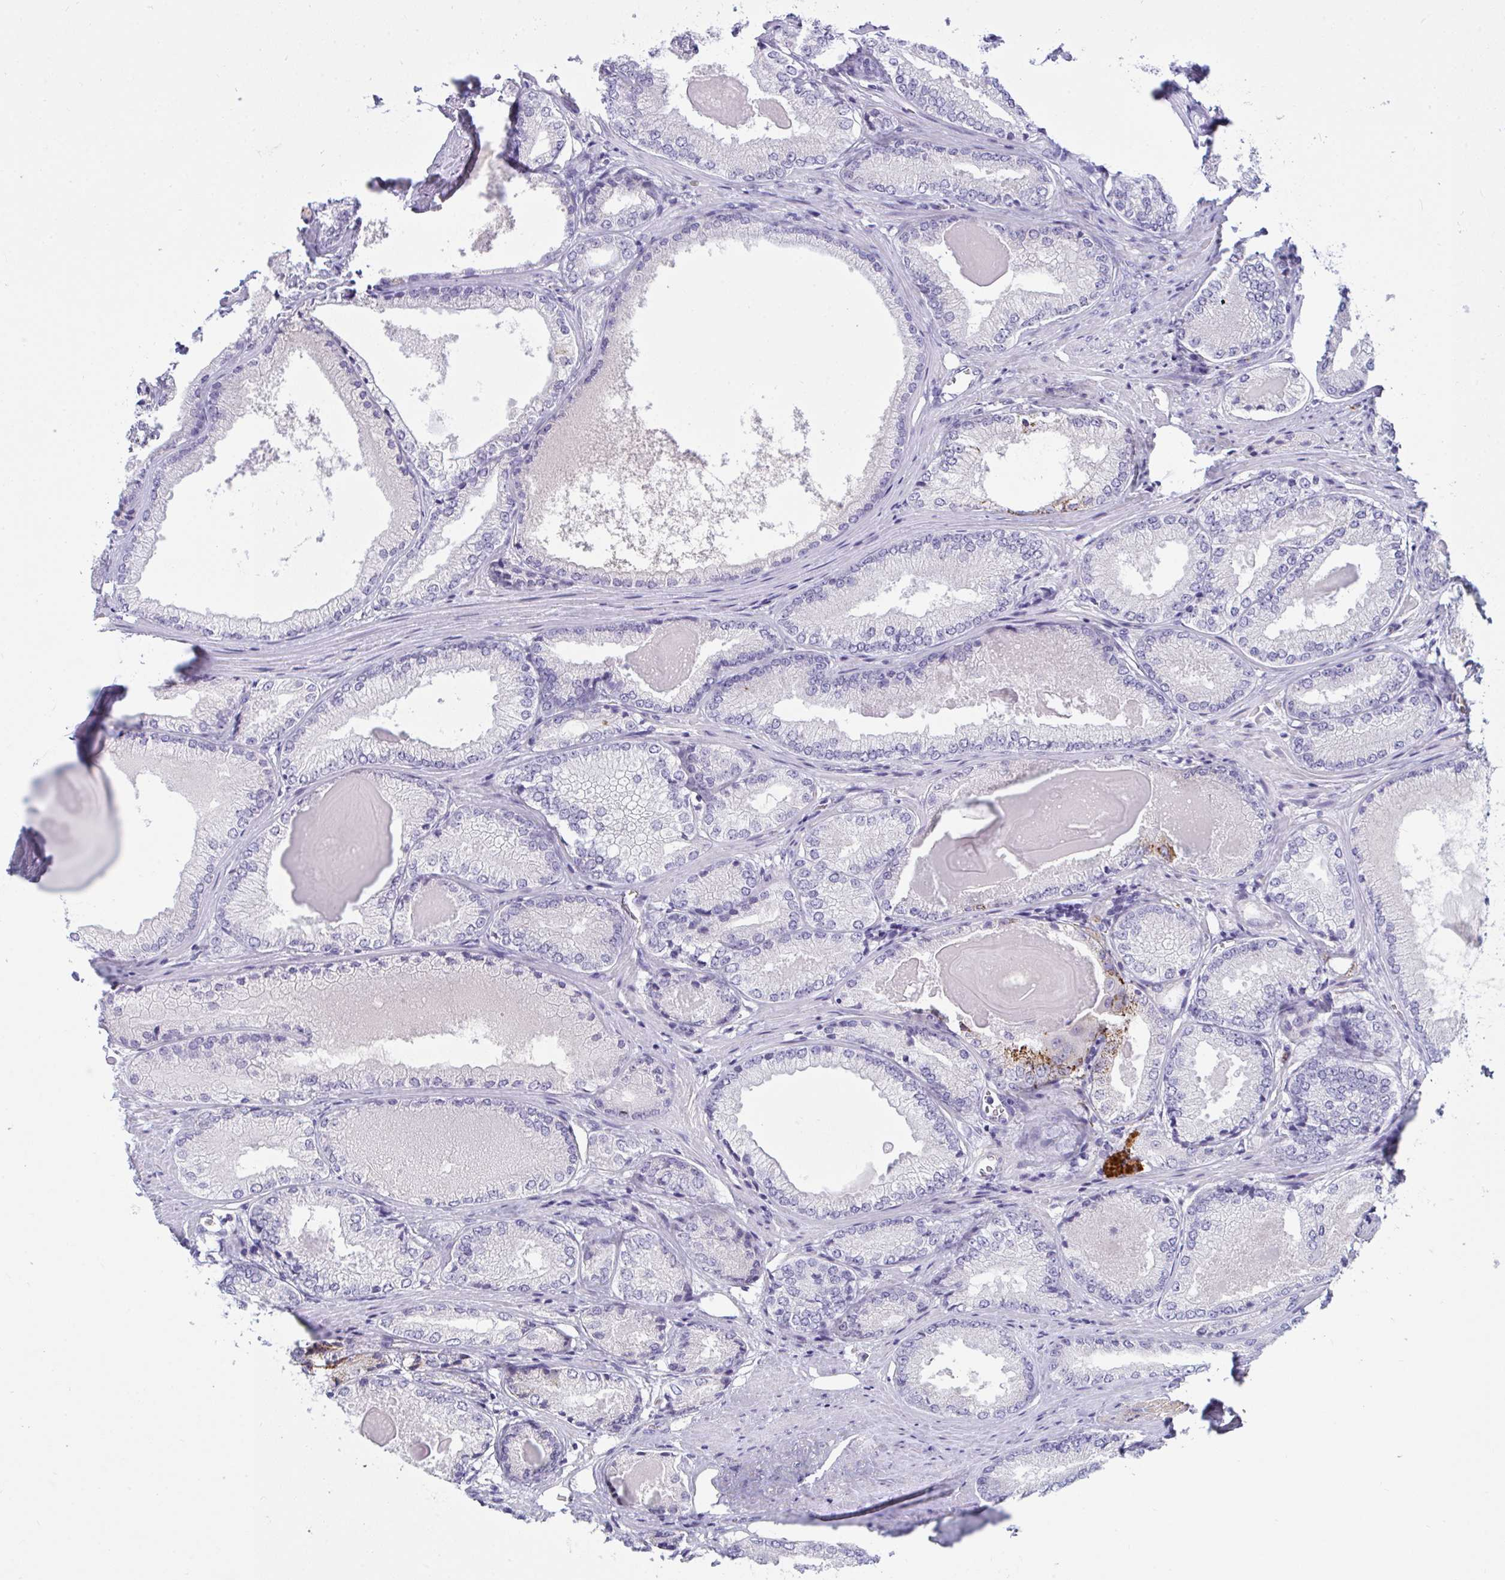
{"staining": {"intensity": "moderate", "quantity": "<25%", "location": "cytoplasmic/membranous"}, "tissue": "prostate cancer", "cell_type": "Tumor cells", "image_type": "cancer", "snomed": [{"axis": "morphology", "description": "Adenocarcinoma, NOS"}, {"axis": "morphology", "description": "Adenocarcinoma, Low grade"}, {"axis": "topography", "description": "Prostate"}], "caption": "Immunohistochemistry (IHC) histopathology image of prostate cancer stained for a protein (brown), which exhibits low levels of moderate cytoplasmic/membranous positivity in about <25% of tumor cells.", "gene": "SEMA6B", "patient": {"sex": "male", "age": 68}}